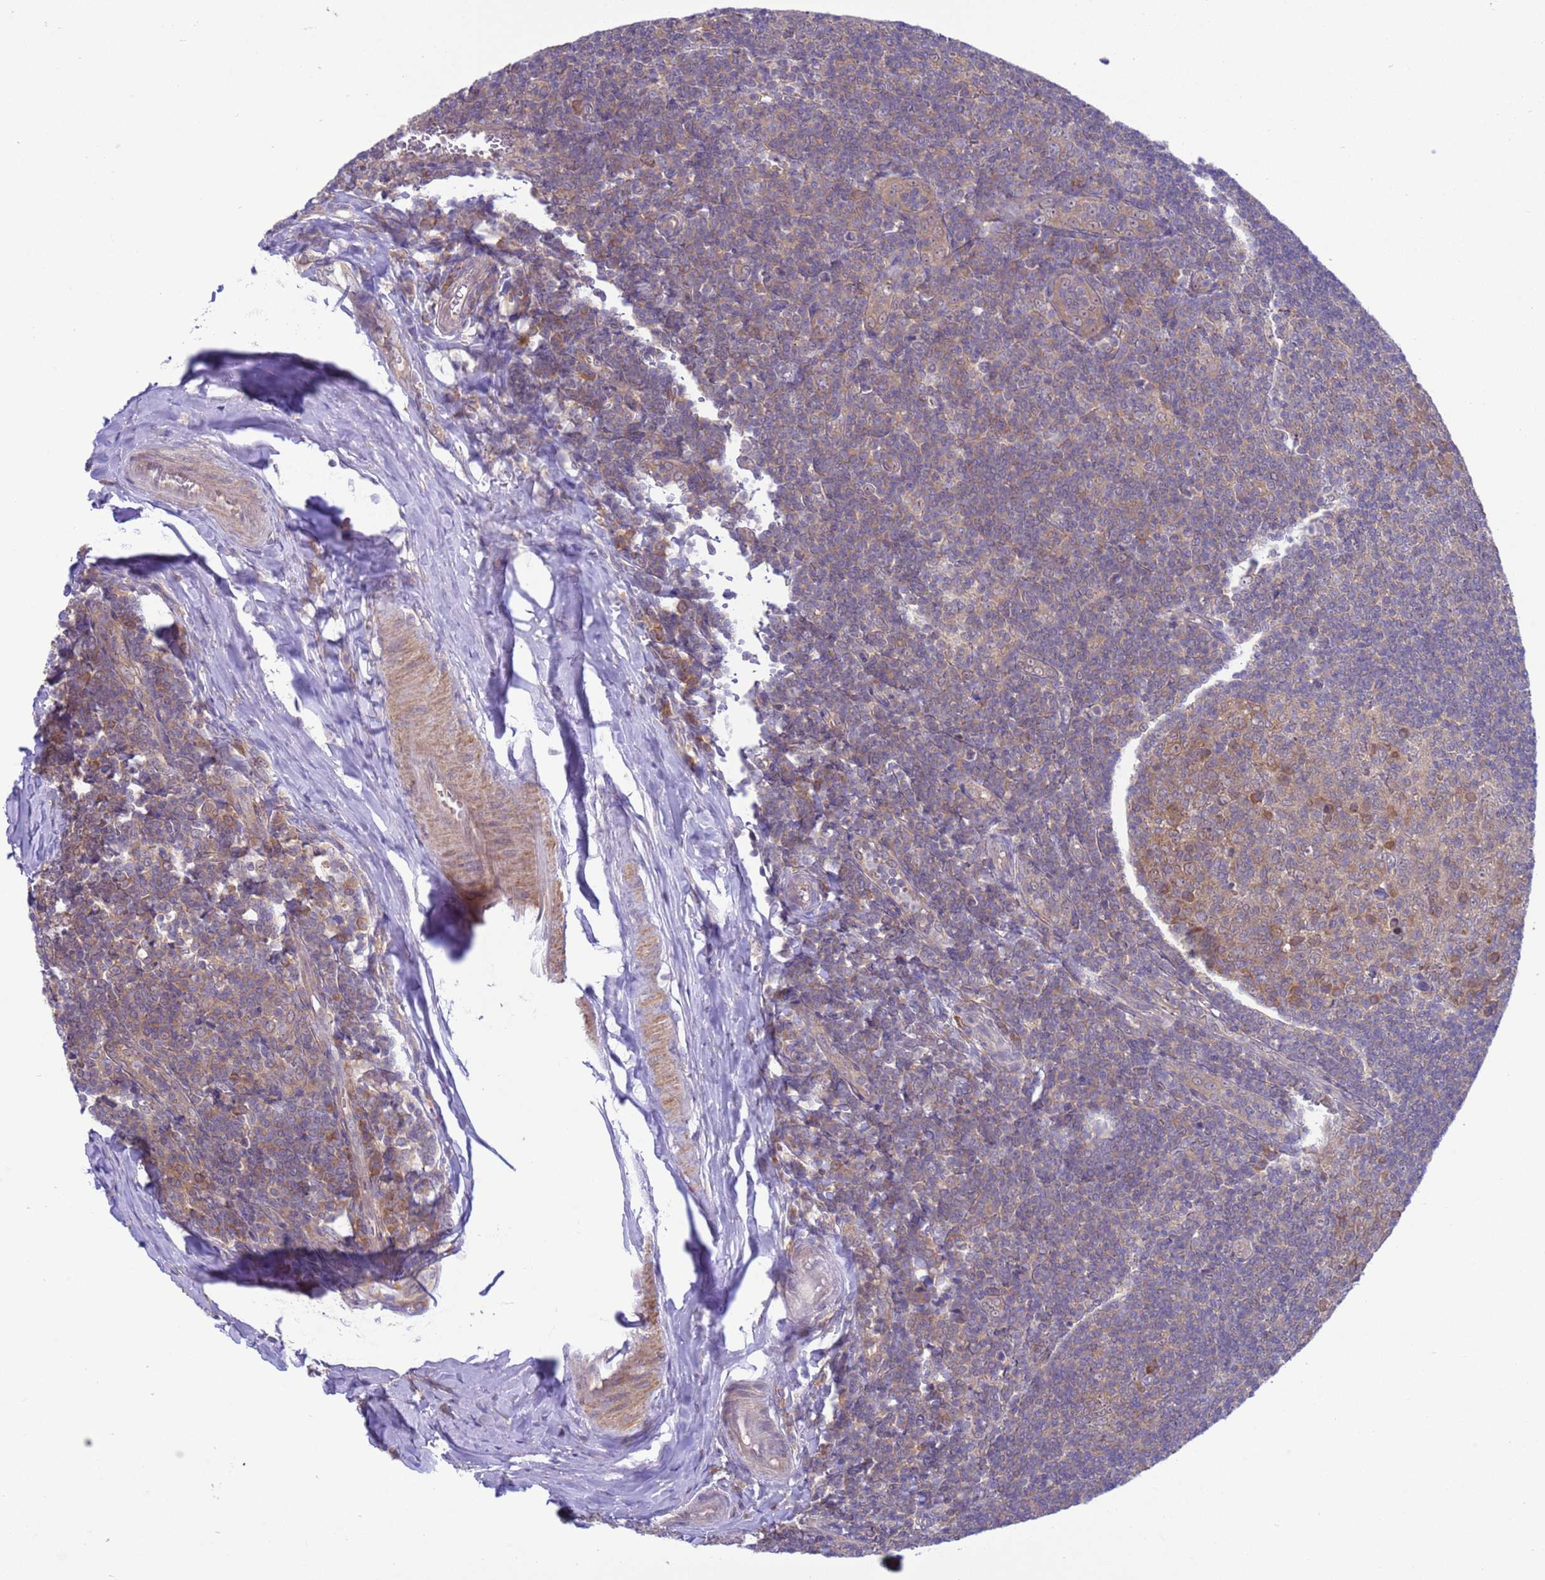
{"staining": {"intensity": "moderate", "quantity": ">75%", "location": "cytoplasmic/membranous"}, "tissue": "tonsil", "cell_type": "Germinal center cells", "image_type": "normal", "snomed": [{"axis": "morphology", "description": "Normal tissue, NOS"}, {"axis": "topography", "description": "Tonsil"}], "caption": "A medium amount of moderate cytoplasmic/membranous staining is appreciated in about >75% of germinal center cells in benign tonsil.", "gene": "ZNF461", "patient": {"sex": "male", "age": 27}}